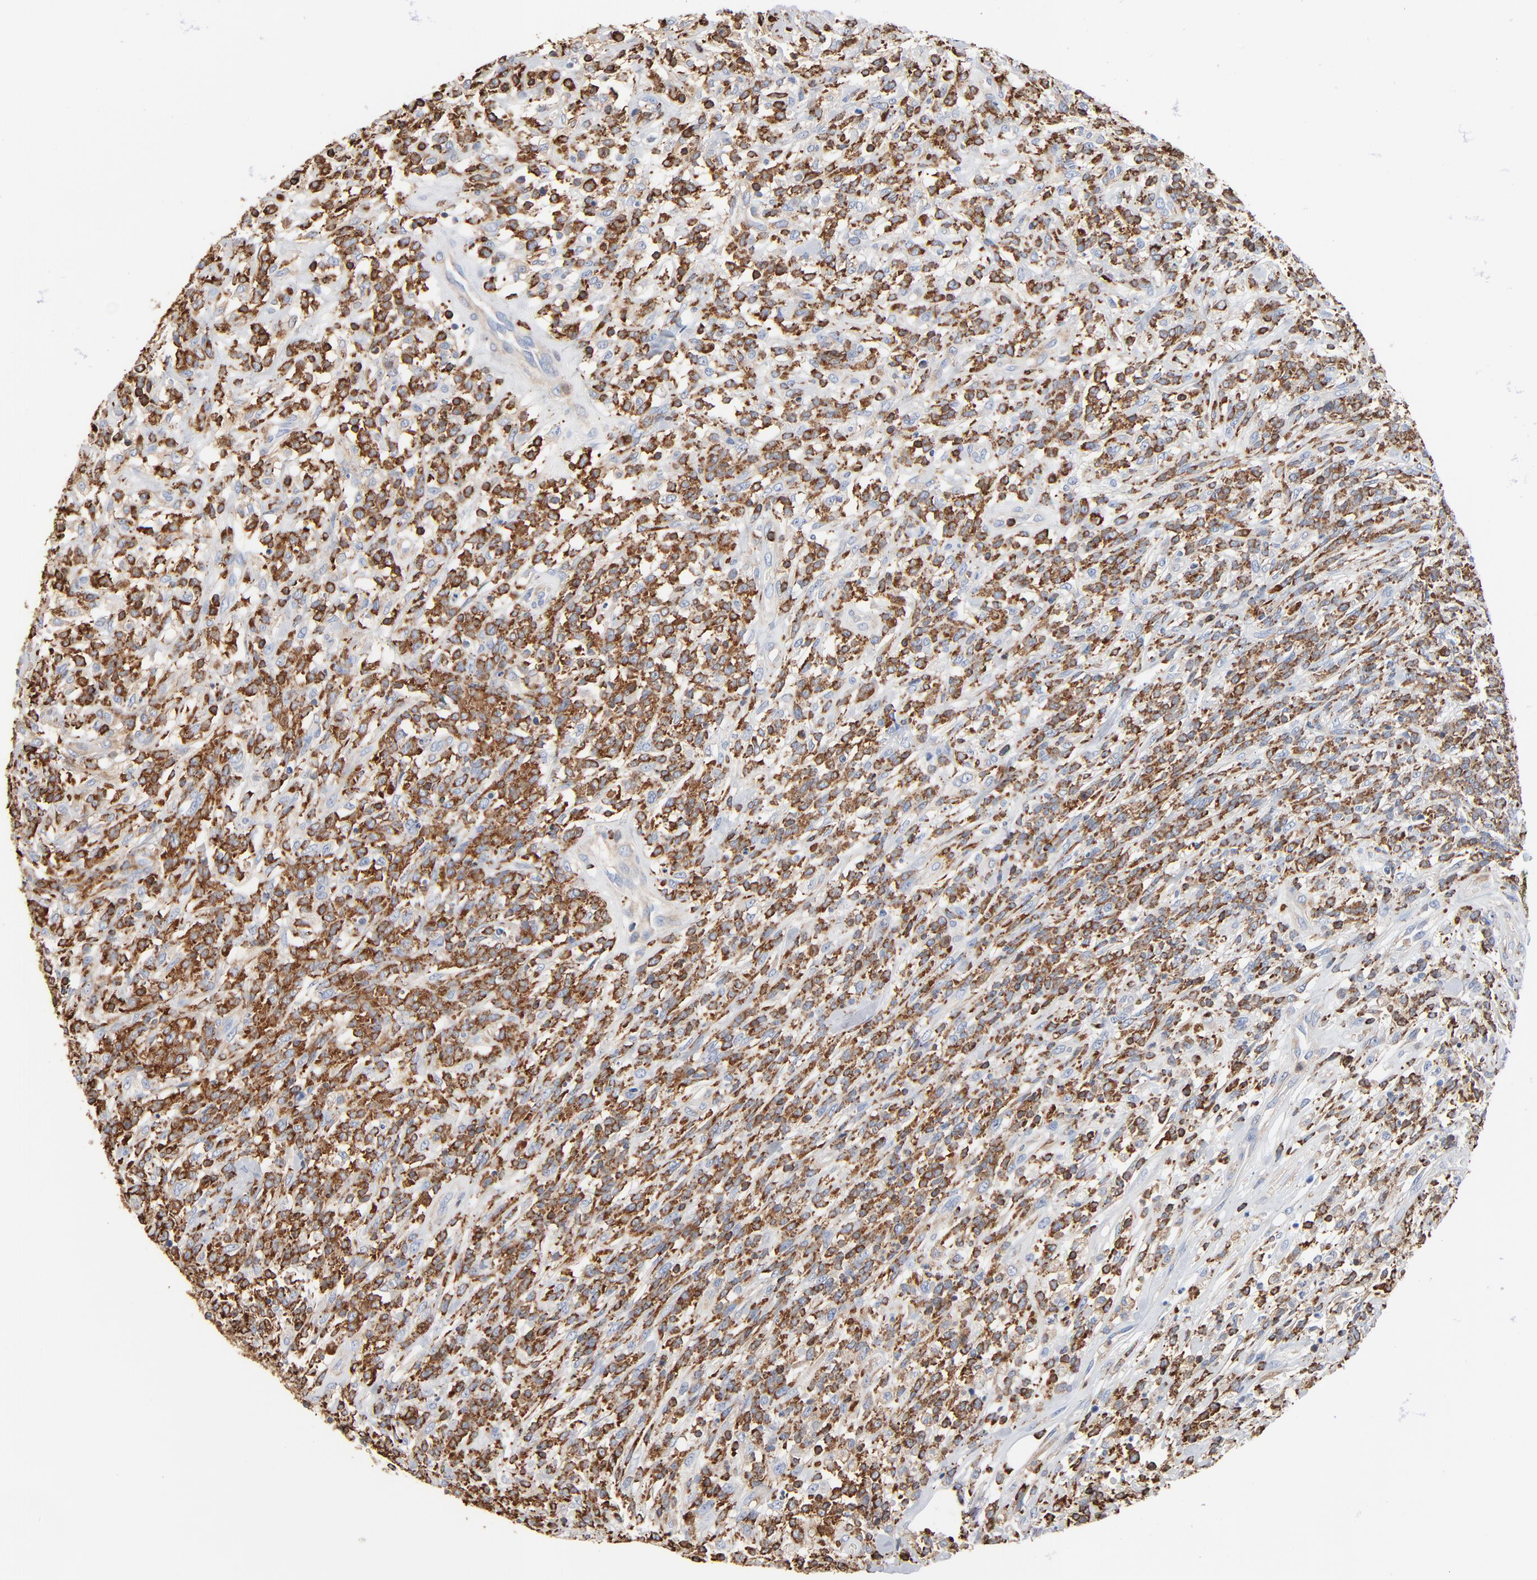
{"staining": {"intensity": "strong", "quantity": ">75%", "location": "cytoplasmic/membranous"}, "tissue": "lymphoma", "cell_type": "Tumor cells", "image_type": "cancer", "snomed": [{"axis": "morphology", "description": "Malignant lymphoma, non-Hodgkin's type, High grade"}, {"axis": "topography", "description": "Lymph node"}], "caption": "Tumor cells exhibit strong cytoplasmic/membranous staining in approximately >75% of cells in malignant lymphoma, non-Hodgkin's type (high-grade). (brown staining indicates protein expression, while blue staining denotes nuclei).", "gene": "SH3KBP1", "patient": {"sex": "female", "age": 73}}